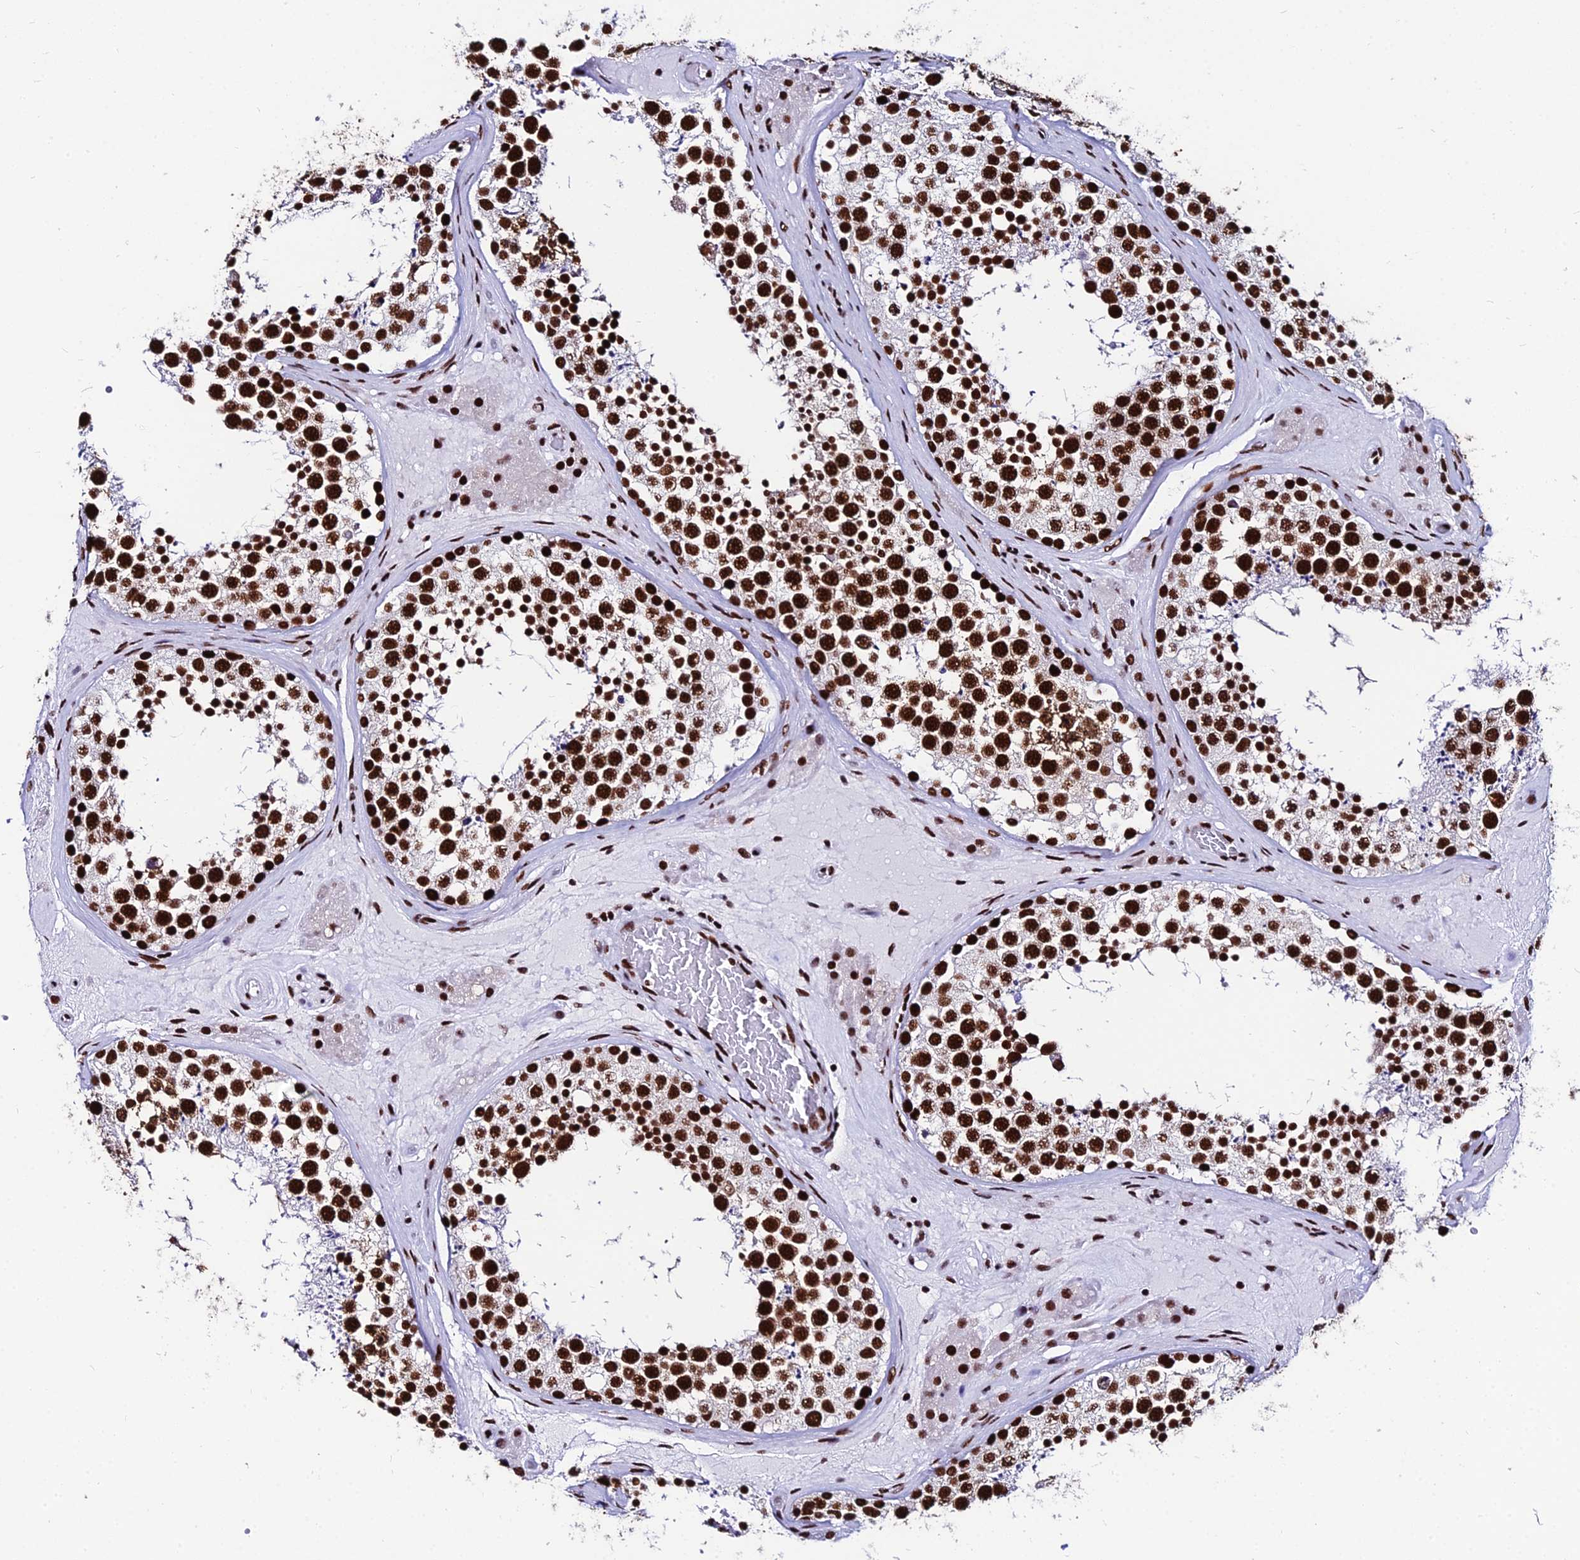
{"staining": {"intensity": "strong", "quantity": ">75%", "location": "nuclear"}, "tissue": "testis", "cell_type": "Cells in seminiferous ducts", "image_type": "normal", "snomed": [{"axis": "morphology", "description": "Normal tissue, NOS"}, {"axis": "topography", "description": "Testis"}], "caption": "Protein staining demonstrates strong nuclear positivity in approximately >75% of cells in seminiferous ducts in unremarkable testis.", "gene": "HNRNPH1", "patient": {"sex": "male", "age": 46}}